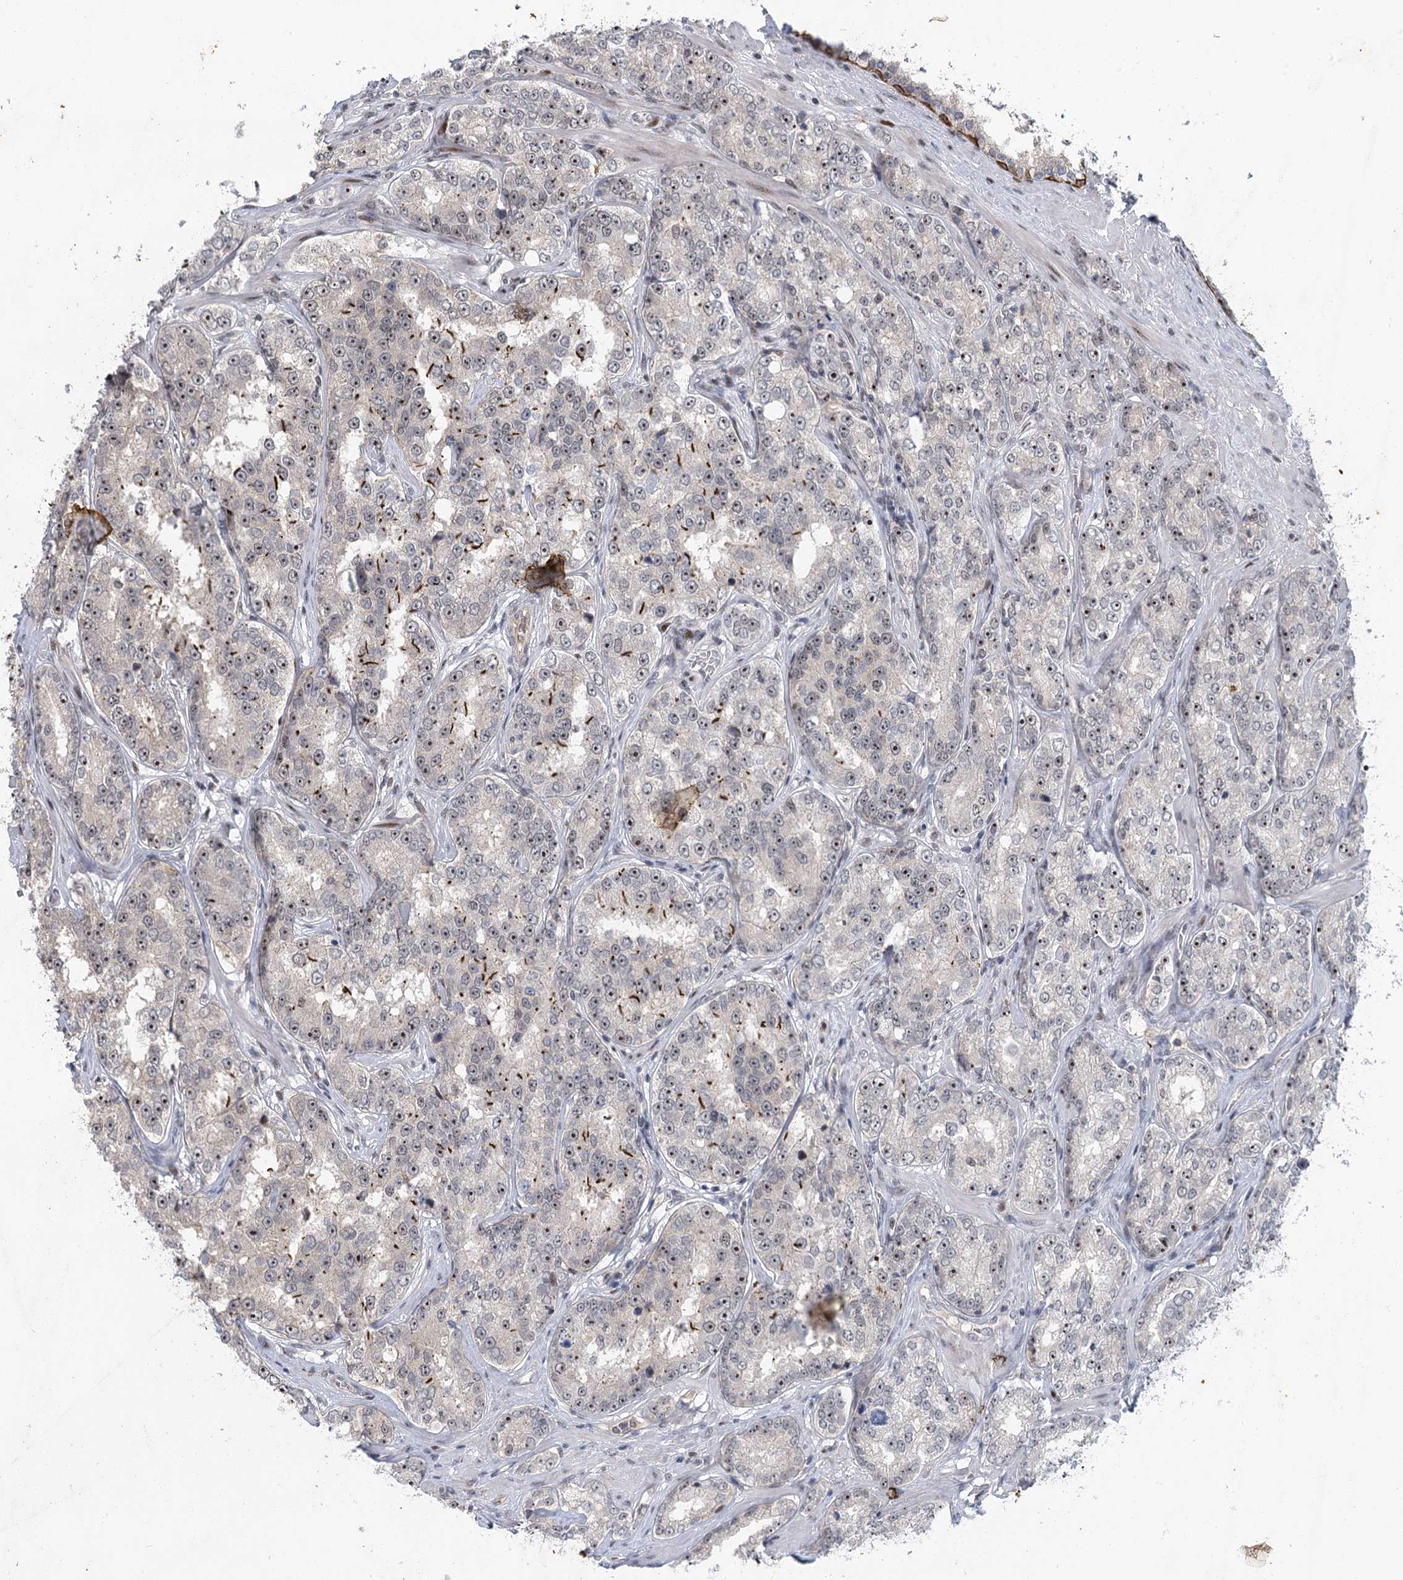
{"staining": {"intensity": "weak", "quantity": "<25%", "location": "nuclear"}, "tissue": "prostate cancer", "cell_type": "Tumor cells", "image_type": "cancer", "snomed": [{"axis": "morphology", "description": "Normal tissue, NOS"}, {"axis": "morphology", "description": "Adenocarcinoma, High grade"}, {"axis": "topography", "description": "Prostate"}], "caption": "High power microscopy micrograph of an immunohistochemistry histopathology image of adenocarcinoma (high-grade) (prostate), revealing no significant expression in tumor cells.", "gene": "IL11RA", "patient": {"sex": "male", "age": 83}}